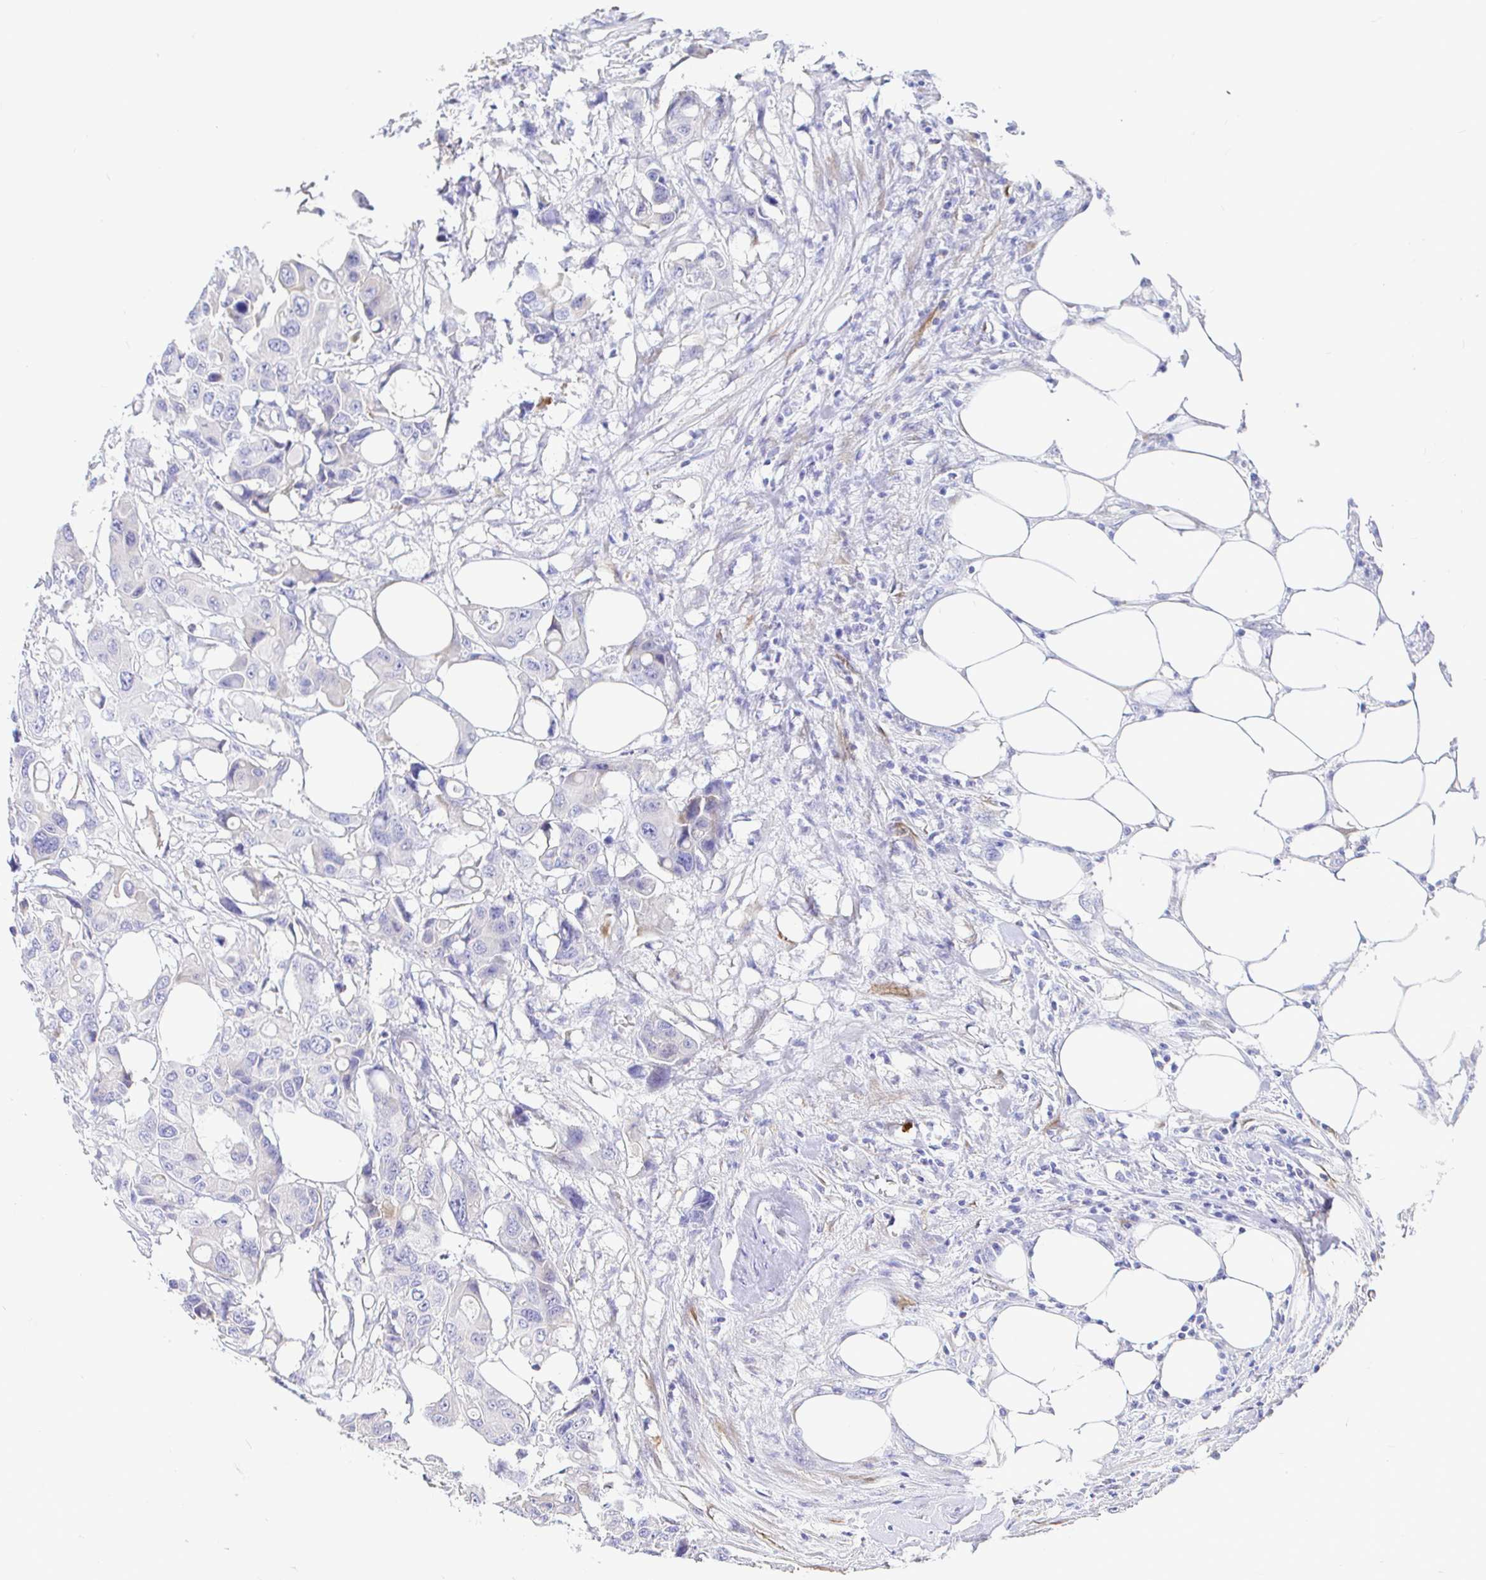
{"staining": {"intensity": "negative", "quantity": "none", "location": "none"}, "tissue": "colorectal cancer", "cell_type": "Tumor cells", "image_type": "cancer", "snomed": [{"axis": "morphology", "description": "Adenocarcinoma, NOS"}, {"axis": "topography", "description": "Colon"}], "caption": "Human colorectal cancer (adenocarcinoma) stained for a protein using immunohistochemistry exhibits no staining in tumor cells.", "gene": "CCDC62", "patient": {"sex": "male", "age": 77}}